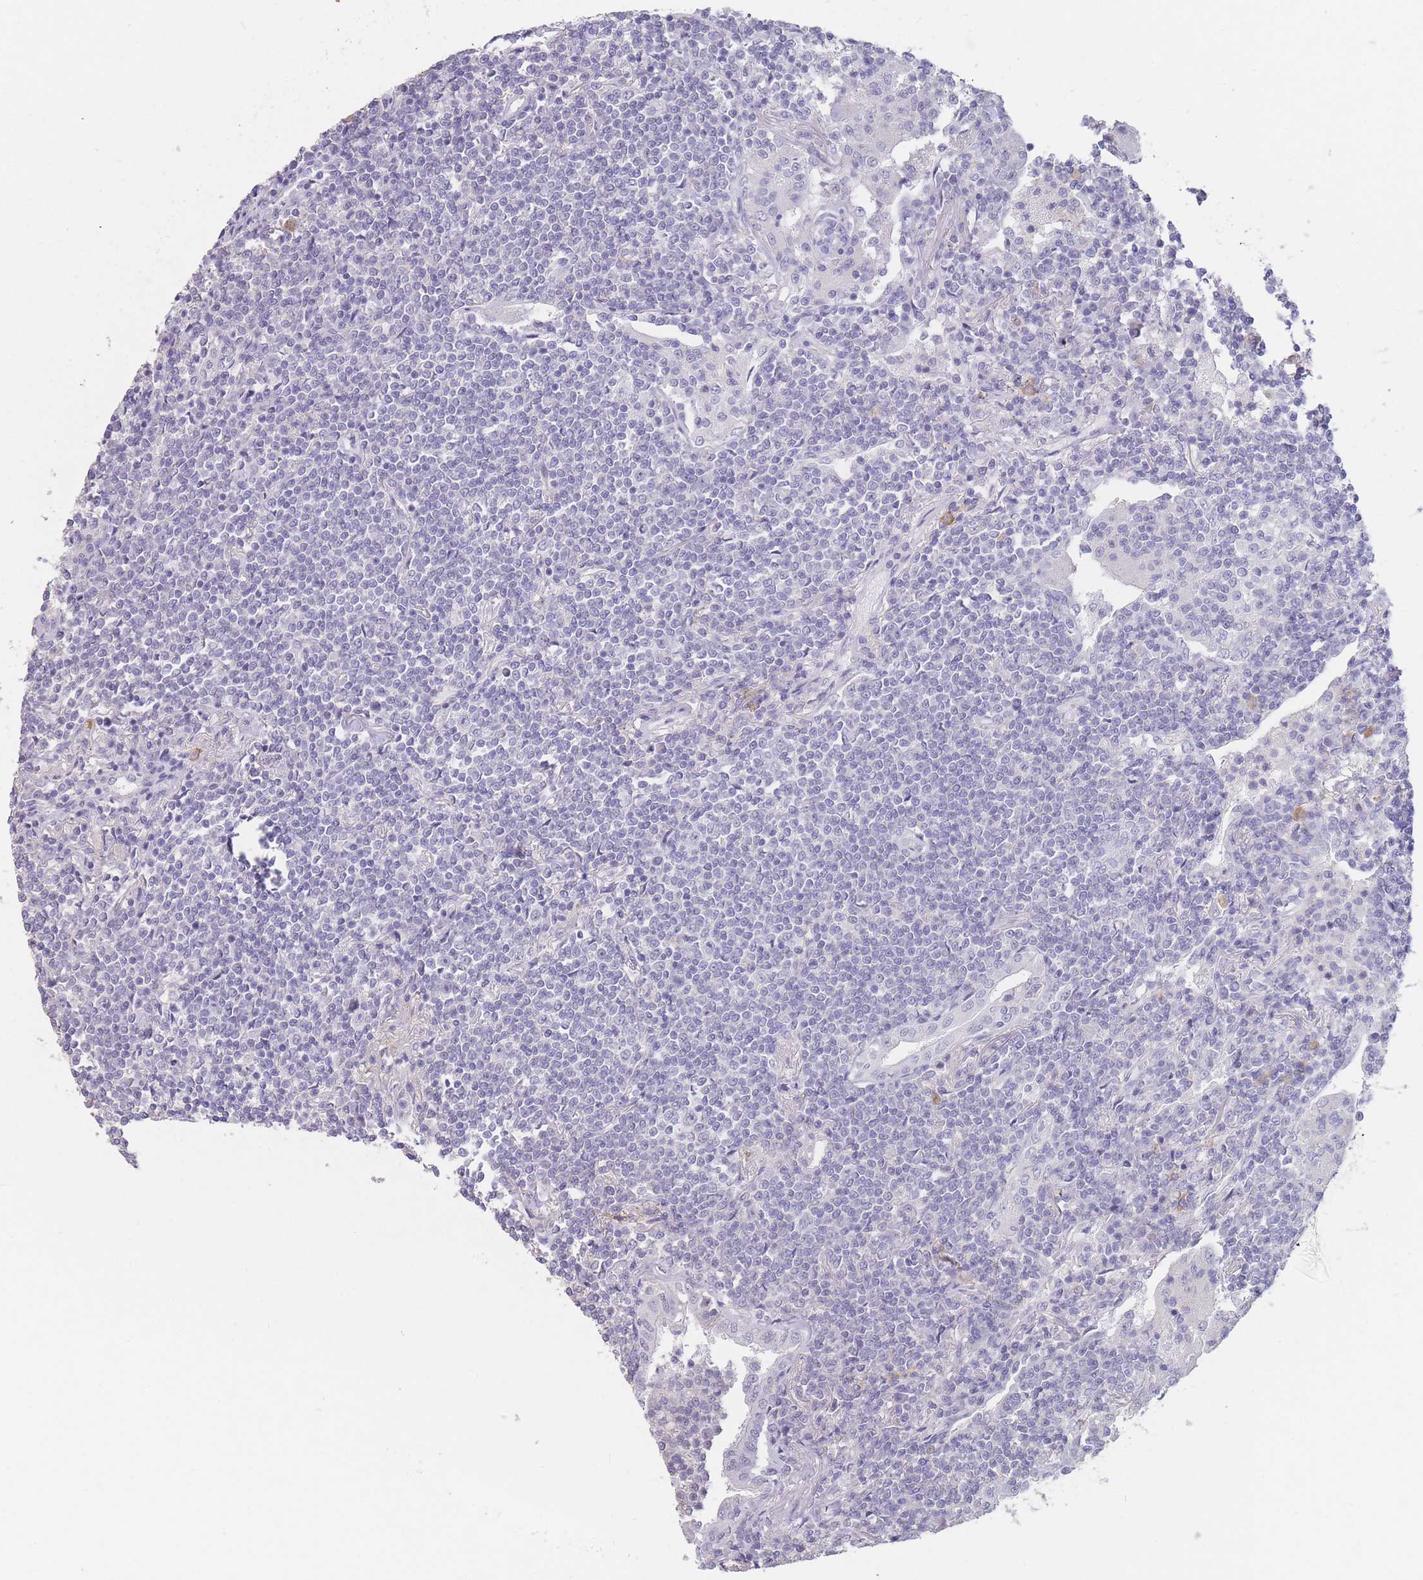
{"staining": {"intensity": "negative", "quantity": "none", "location": "none"}, "tissue": "lymphoma", "cell_type": "Tumor cells", "image_type": "cancer", "snomed": [{"axis": "morphology", "description": "Malignant lymphoma, non-Hodgkin's type, Low grade"}, {"axis": "topography", "description": "Lung"}], "caption": "IHC micrograph of human lymphoma stained for a protein (brown), which shows no positivity in tumor cells.", "gene": "ASAP3", "patient": {"sex": "female", "age": 71}}